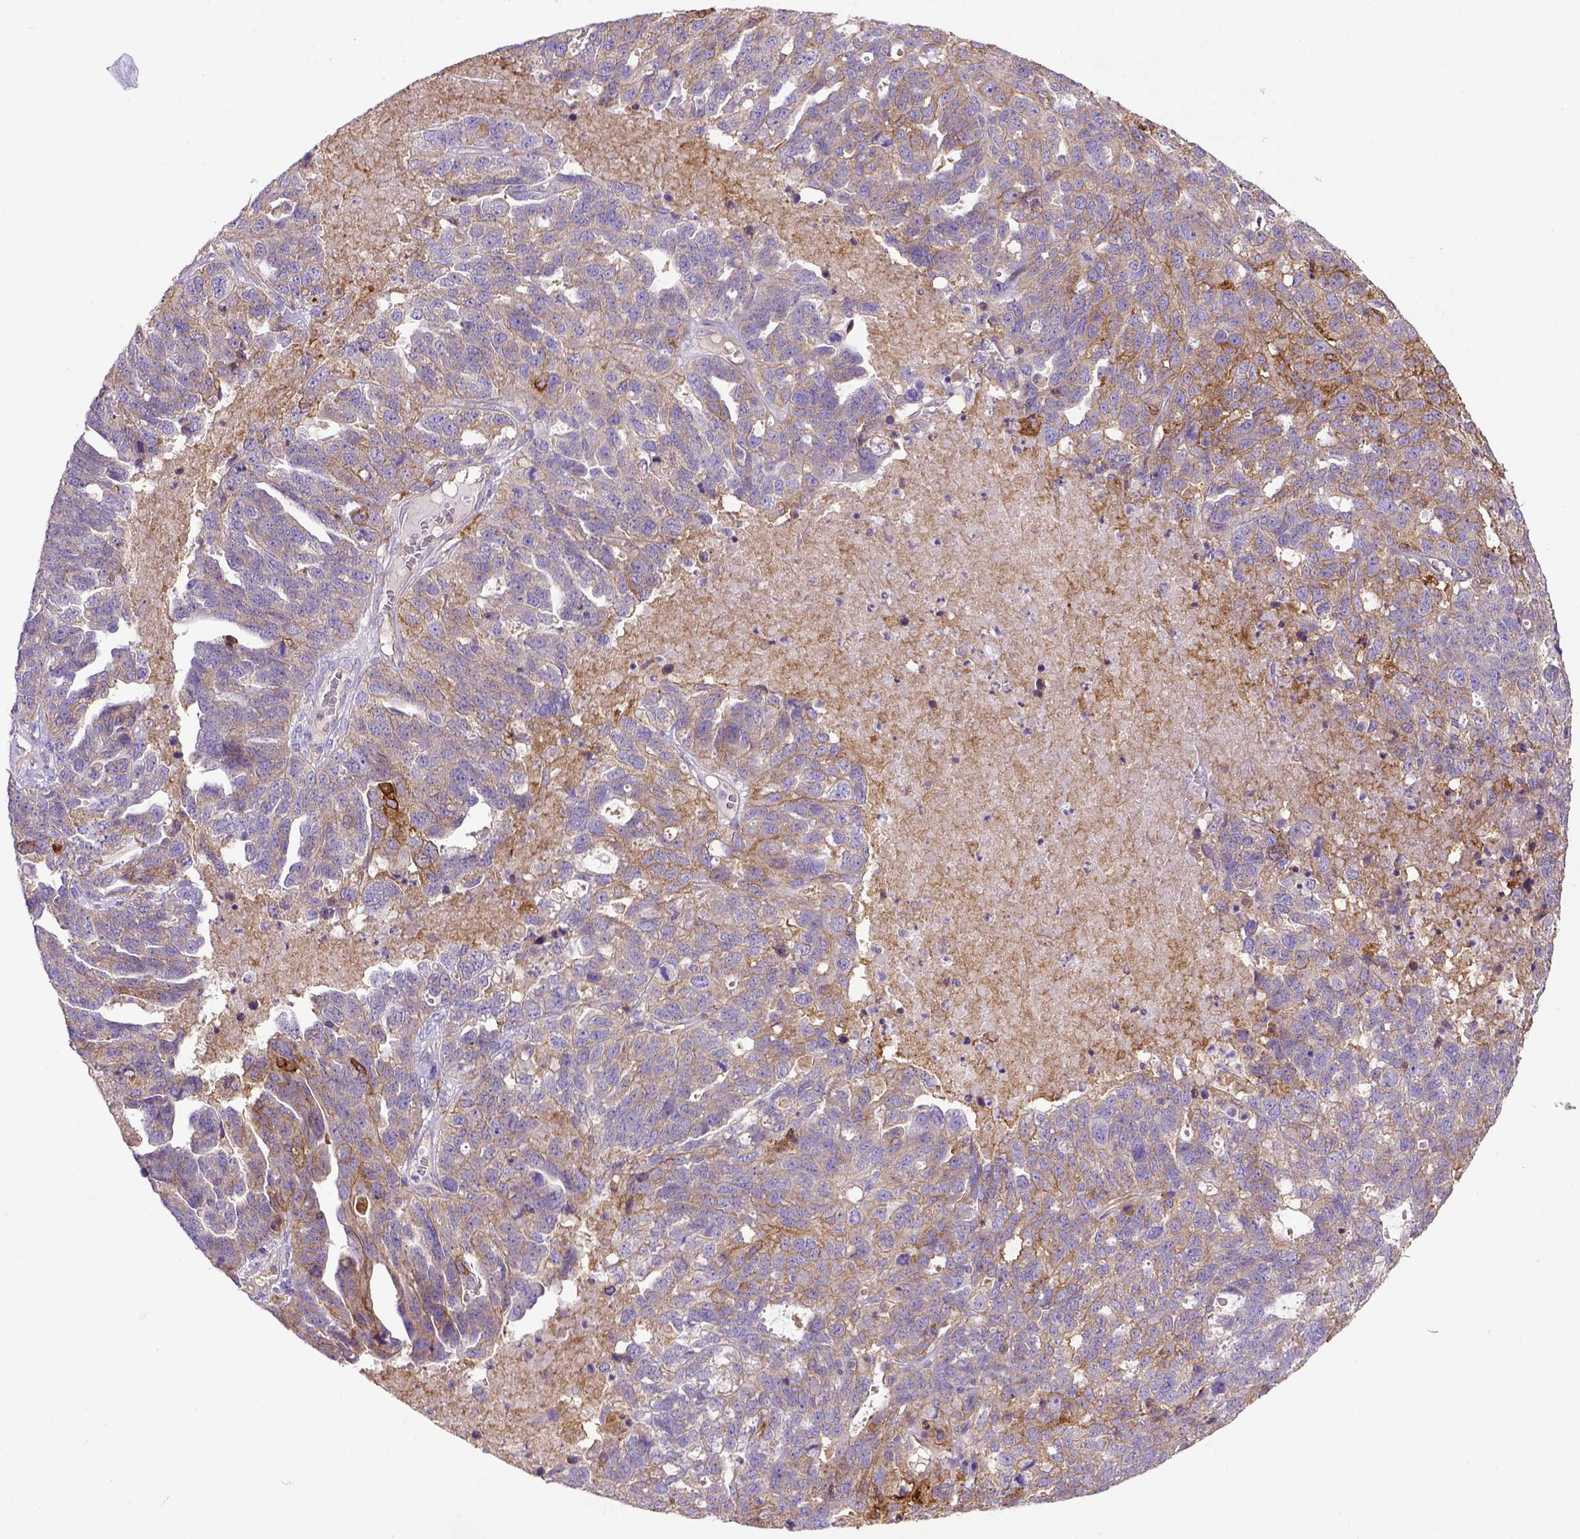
{"staining": {"intensity": "weak", "quantity": "25%-75%", "location": "cytoplasmic/membranous"}, "tissue": "ovarian cancer", "cell_type": "Tumor cells", "image_type": "cancer", "snomed": [{"axis": "morphology", "description": "Cystadenocarcinoma, serous, NOS"}, {"axis": "topography", "description": "Ovary"}], "caption": "IHC histopathology image of neoplastic tissue: human ovarian cancer (serous cystadenocarcinoma) stained using immunohistochemistry (IHC) demonstrates low levels of weak protein expression localized specifically in the cytoplasmic/membranous of tumor cells, appearing as a cytoplasmic/membranous brown color.", "gene": "CD40", "patient": {"sex": "female", "age": 71}}